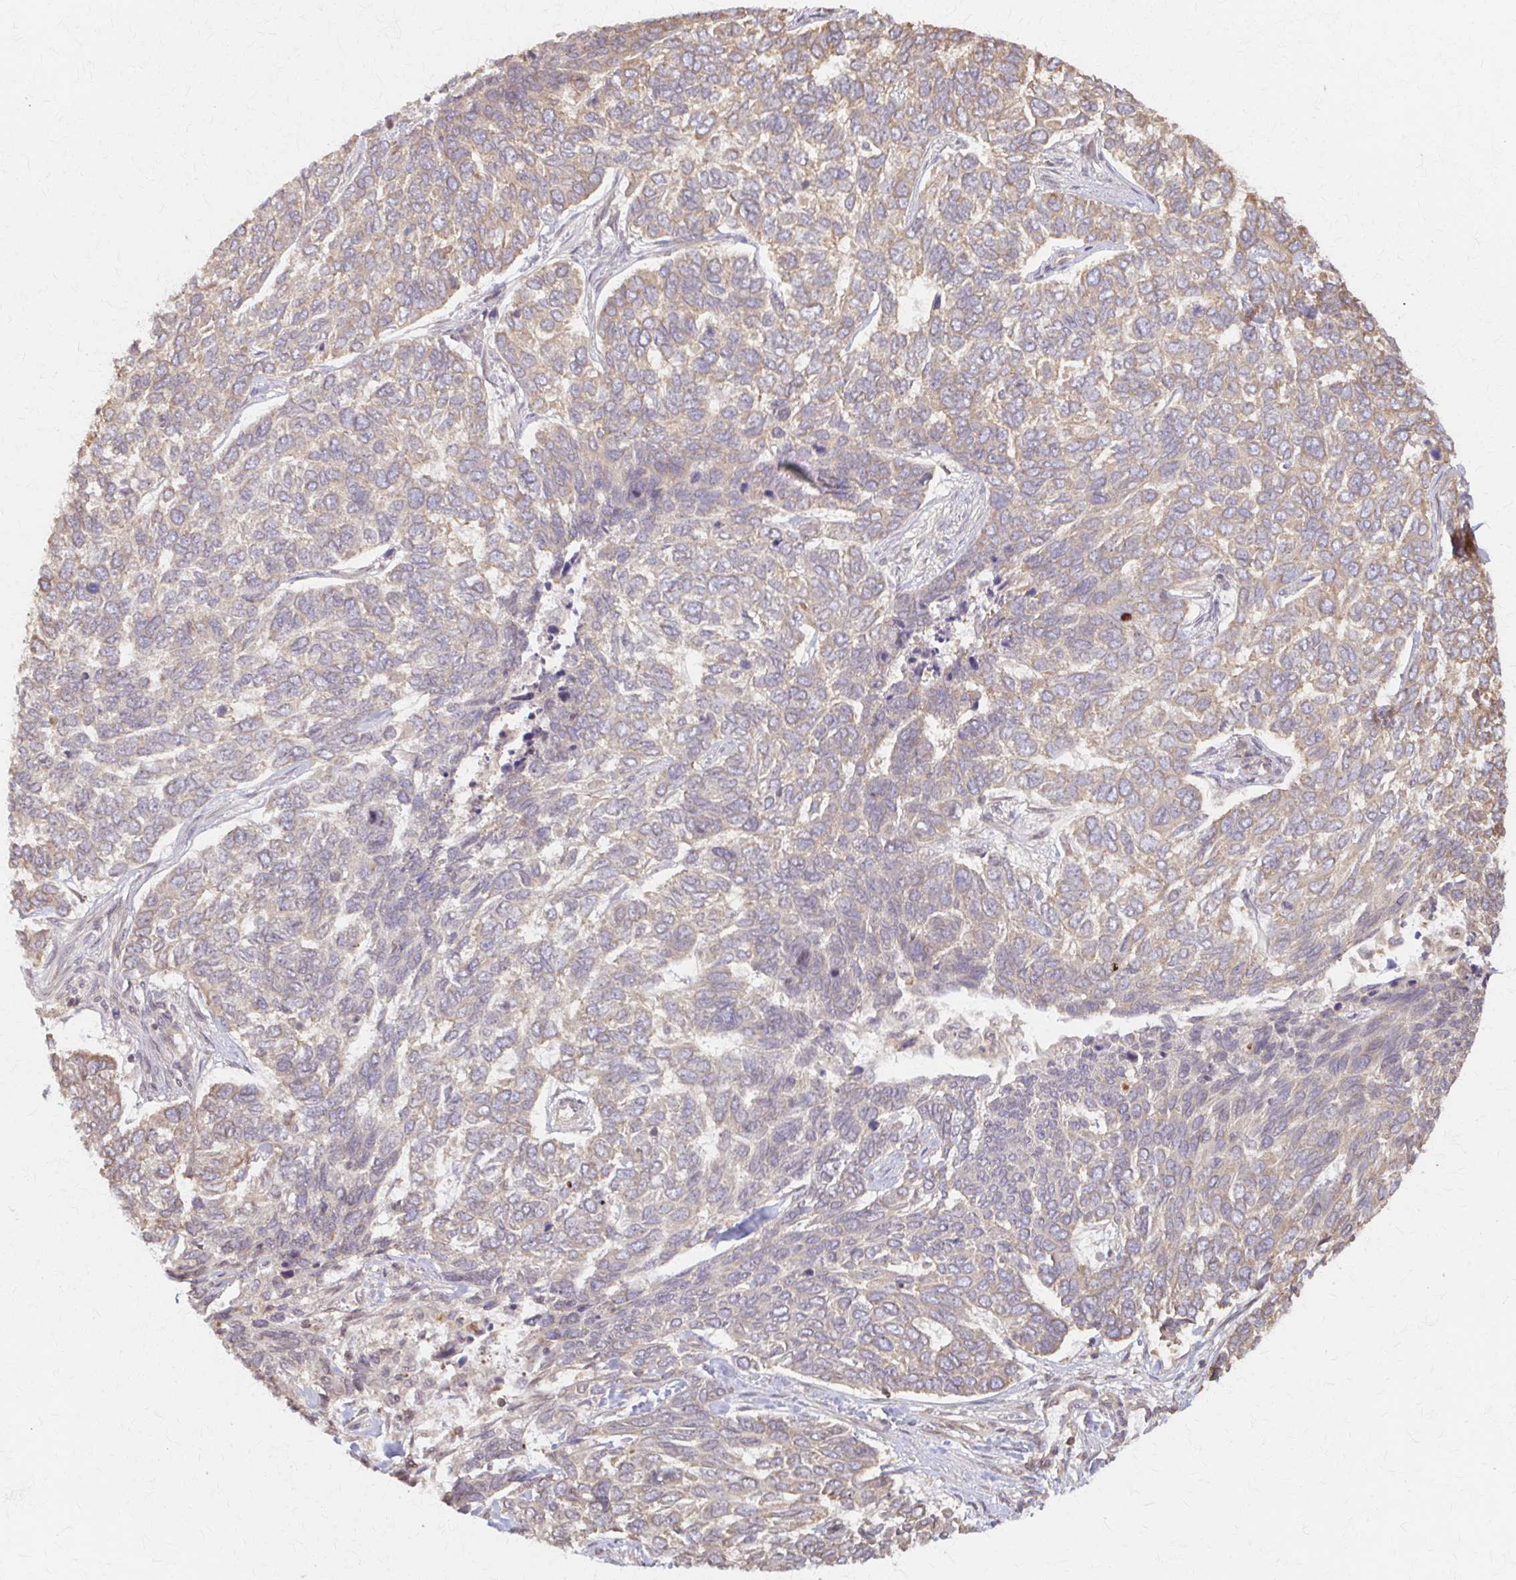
{"staining": {"intensity": "weak", "quantity": "<25%", "location": "cytoplasmic/membranous"}, "tissue": "skin cancer", "cell_type": "Tumor cells", "image_type": "cancer", "snomed": [{"axis": "morphology", "description": "Basal cell carcinoma"}, {"axis": "topography", "description": "Skin"}], "caption": "This is an immunohistochemistry (IHC) micrograph of skin basal cell carcinoma. There is no positivity in tumor cells.", "gene": "ARHGAP35", "patient": {"sex": "female", "age": 65}}